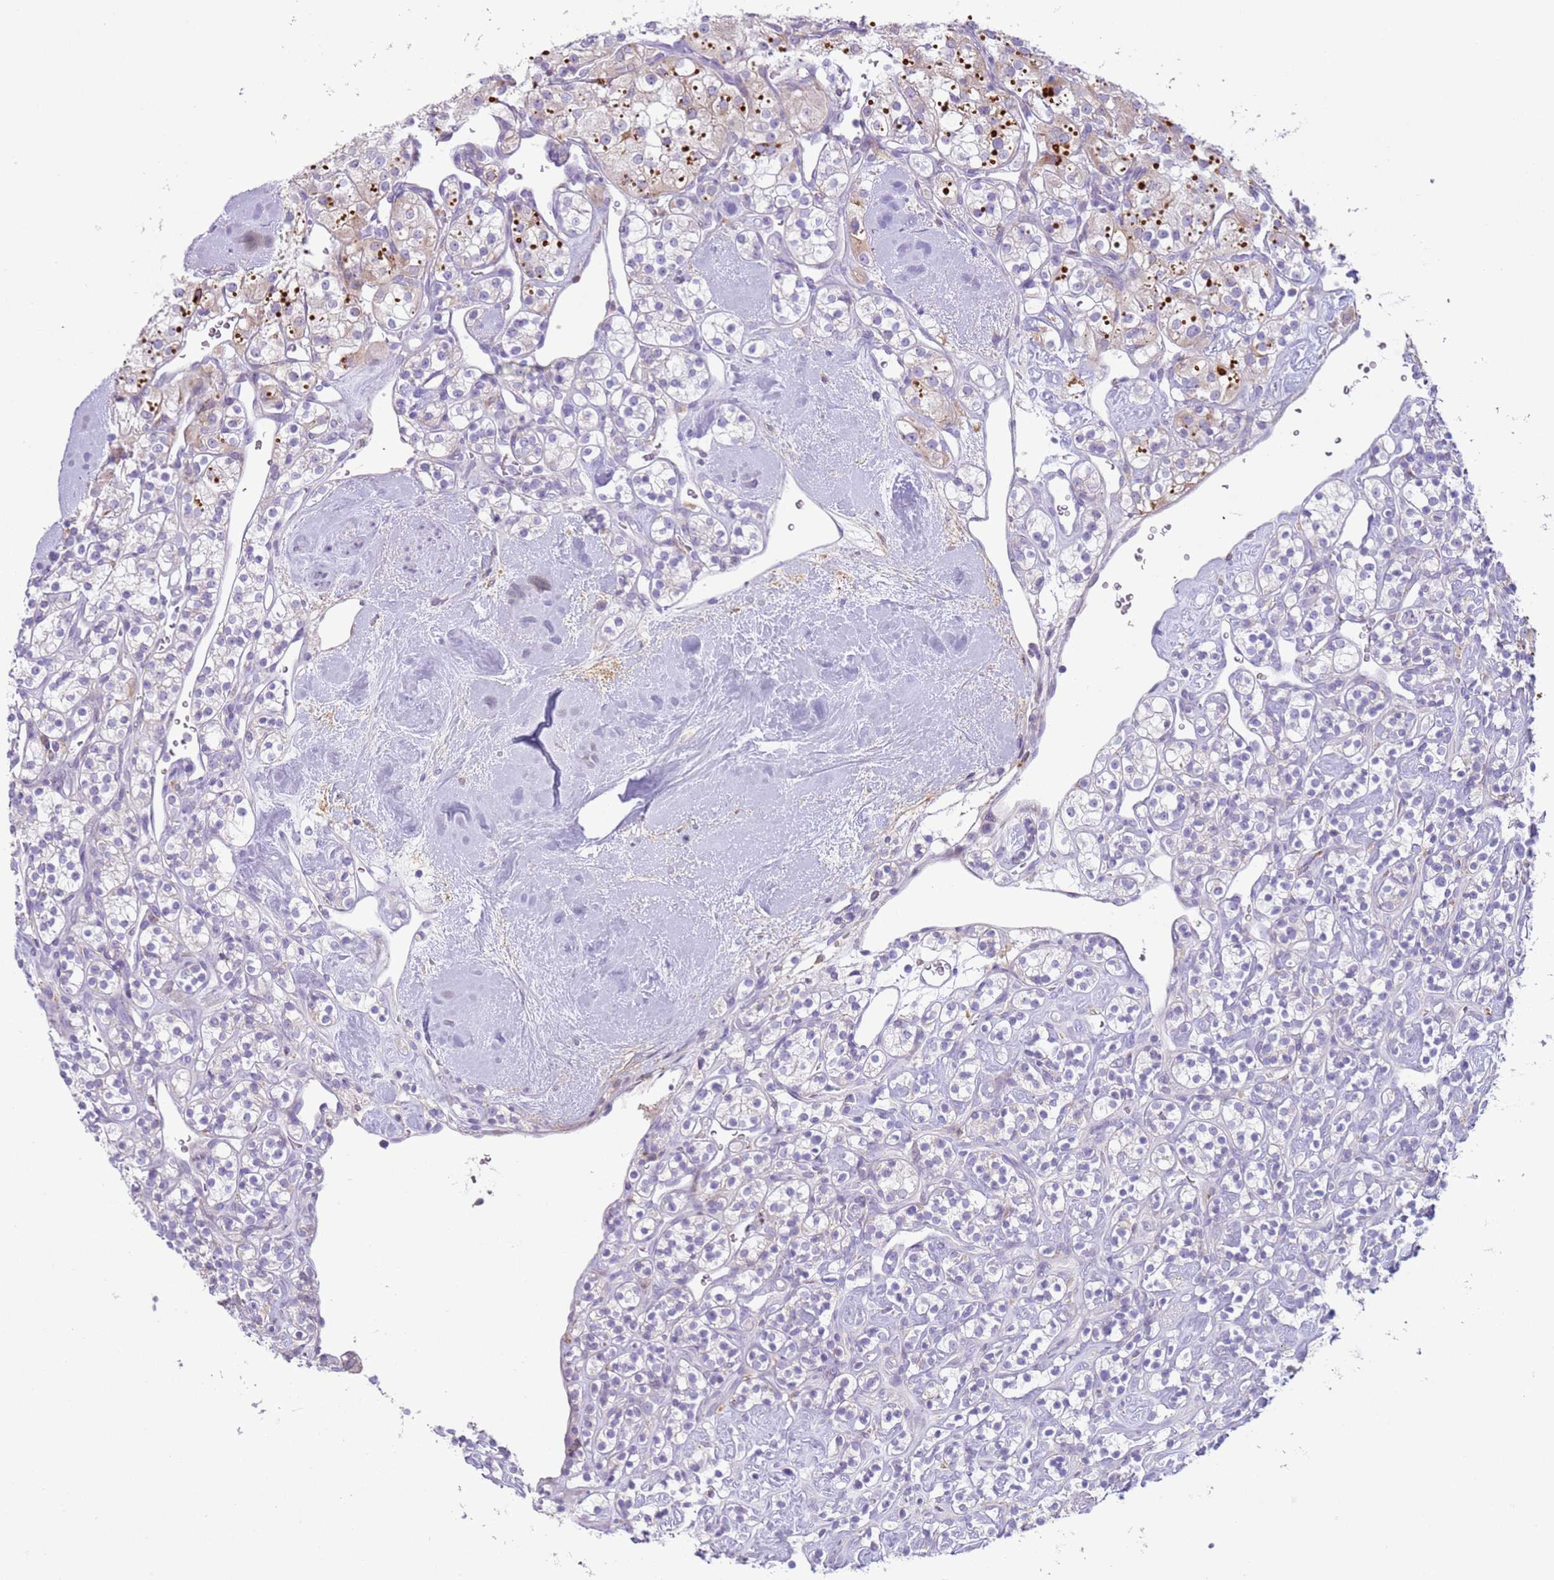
{"staining": {"intensity": "negative", "quantity": "none", "location": "none"}, "tissue": "renal cancer", "cell_type": "Tumor cells", "image_type": "cancer", "snomed": [{"axis": "morphology", "description": "Adenocarcinoma, NOS"}, {"axis": "topography", "description": "Kidney"}], "caption": "High magnification brightfield microscopy of renal cancer (adenocarcinoma) stained with DAB (3,3'-diaminobenzidine) (brown) and counterstained with hematoxylin (blue): tumor cells show no significant staining.", "gene": "OAF", "patient": {"sex": "male", "age": 77}}